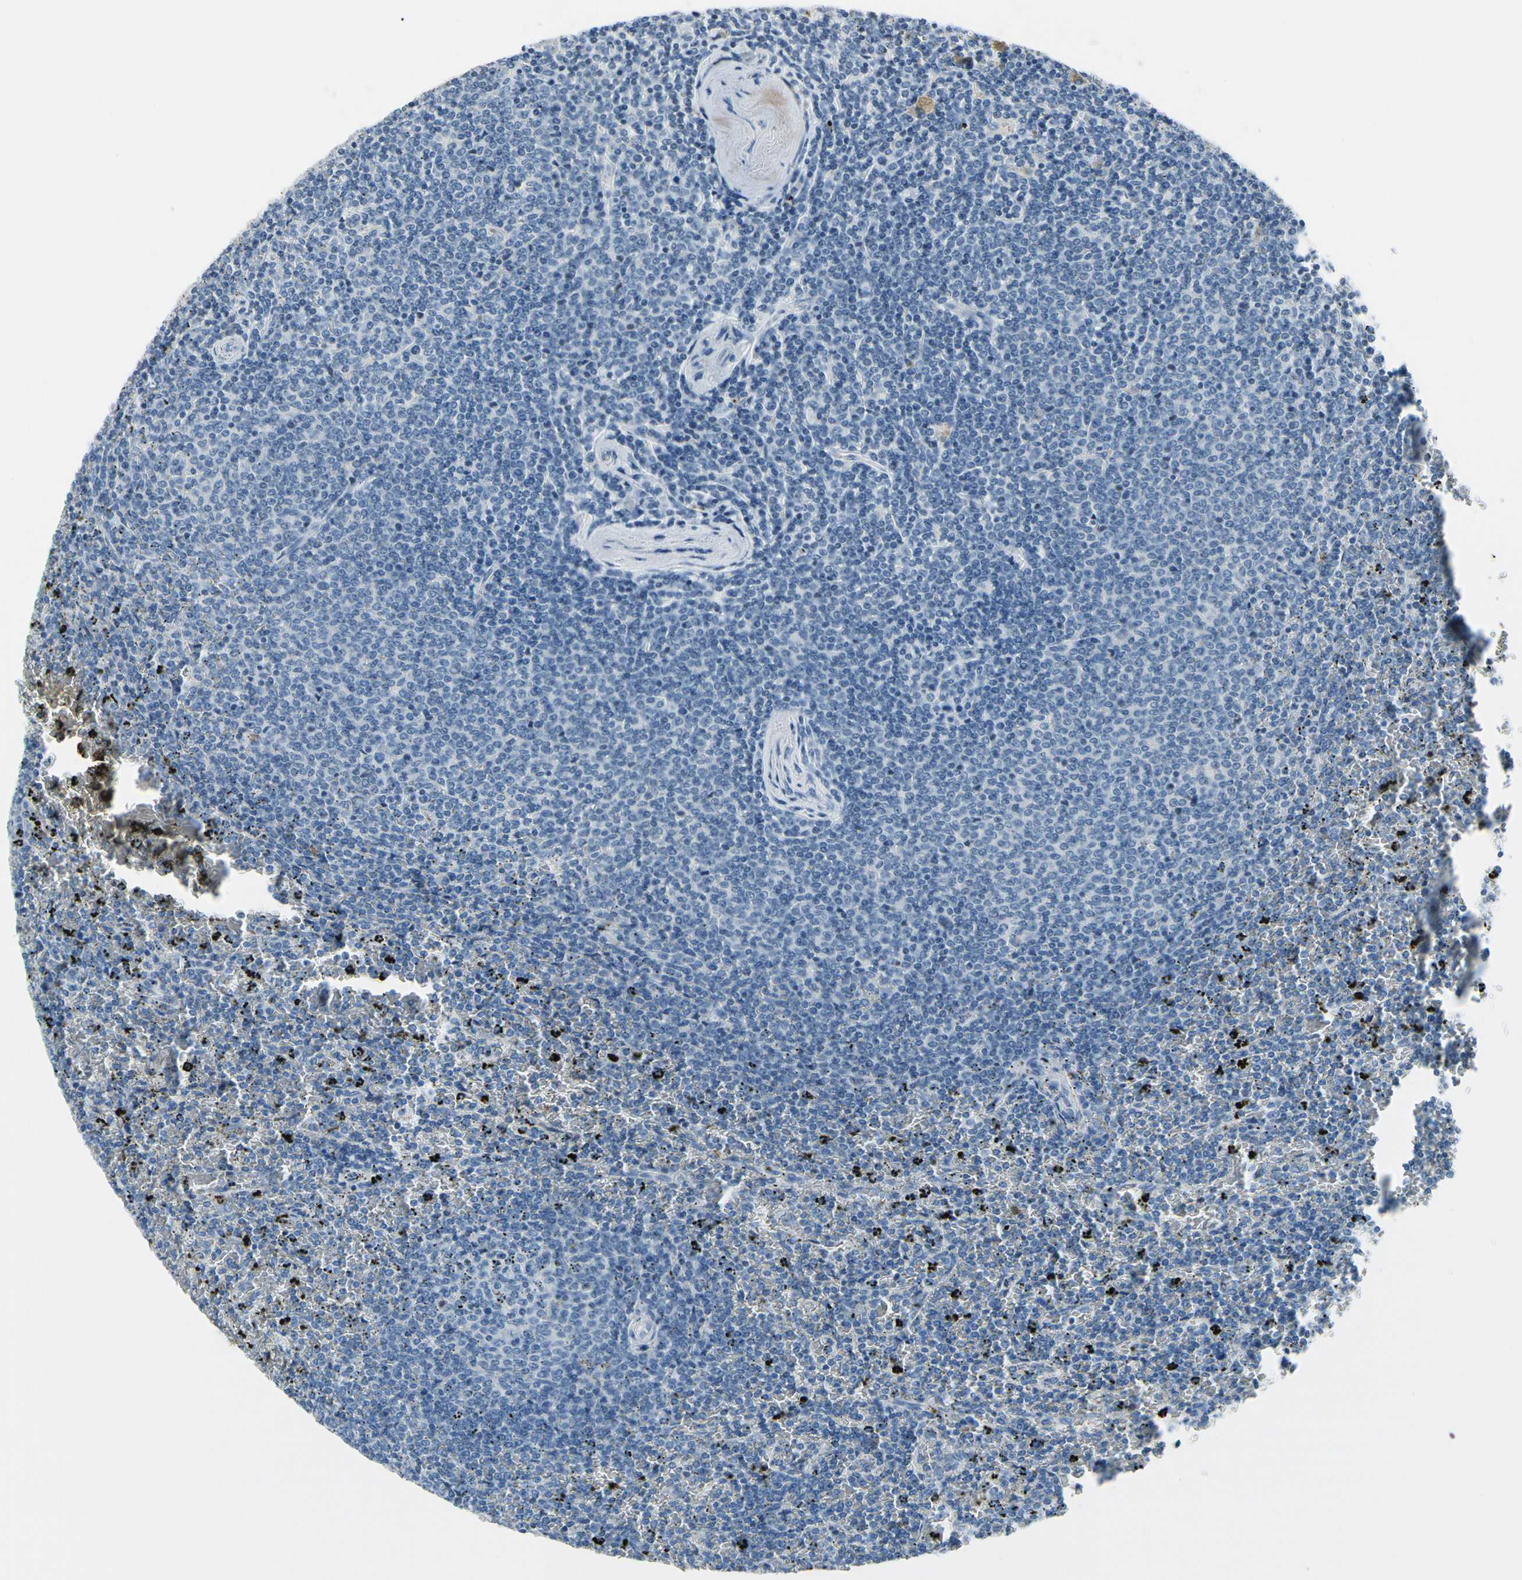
{"staining": {"intensity": "negative", "quantity": "none", "location": "none"}, "tissue": "lymphoma", "cell_type": "Tumor cells", "image_type": "cancer", "snomed": [{"axis": "morphology", "description": "Malignant lymphoma, non-Hodgkin's type, Low grade"}, {"axis": "topography", "description": "Spleen"}], "caption": "Lymphoma was stained to show a protein in brown. There is no significant positivity in tumor cells. Brightfield microscopy of immunohistochemistry stained with DAB (3,3'-diaminobenzidine) (brown) and hematoxylin (blue), captured at high magnification.", "gene": "MUC5B", "patient": {"sex": "female", "age": 77}}